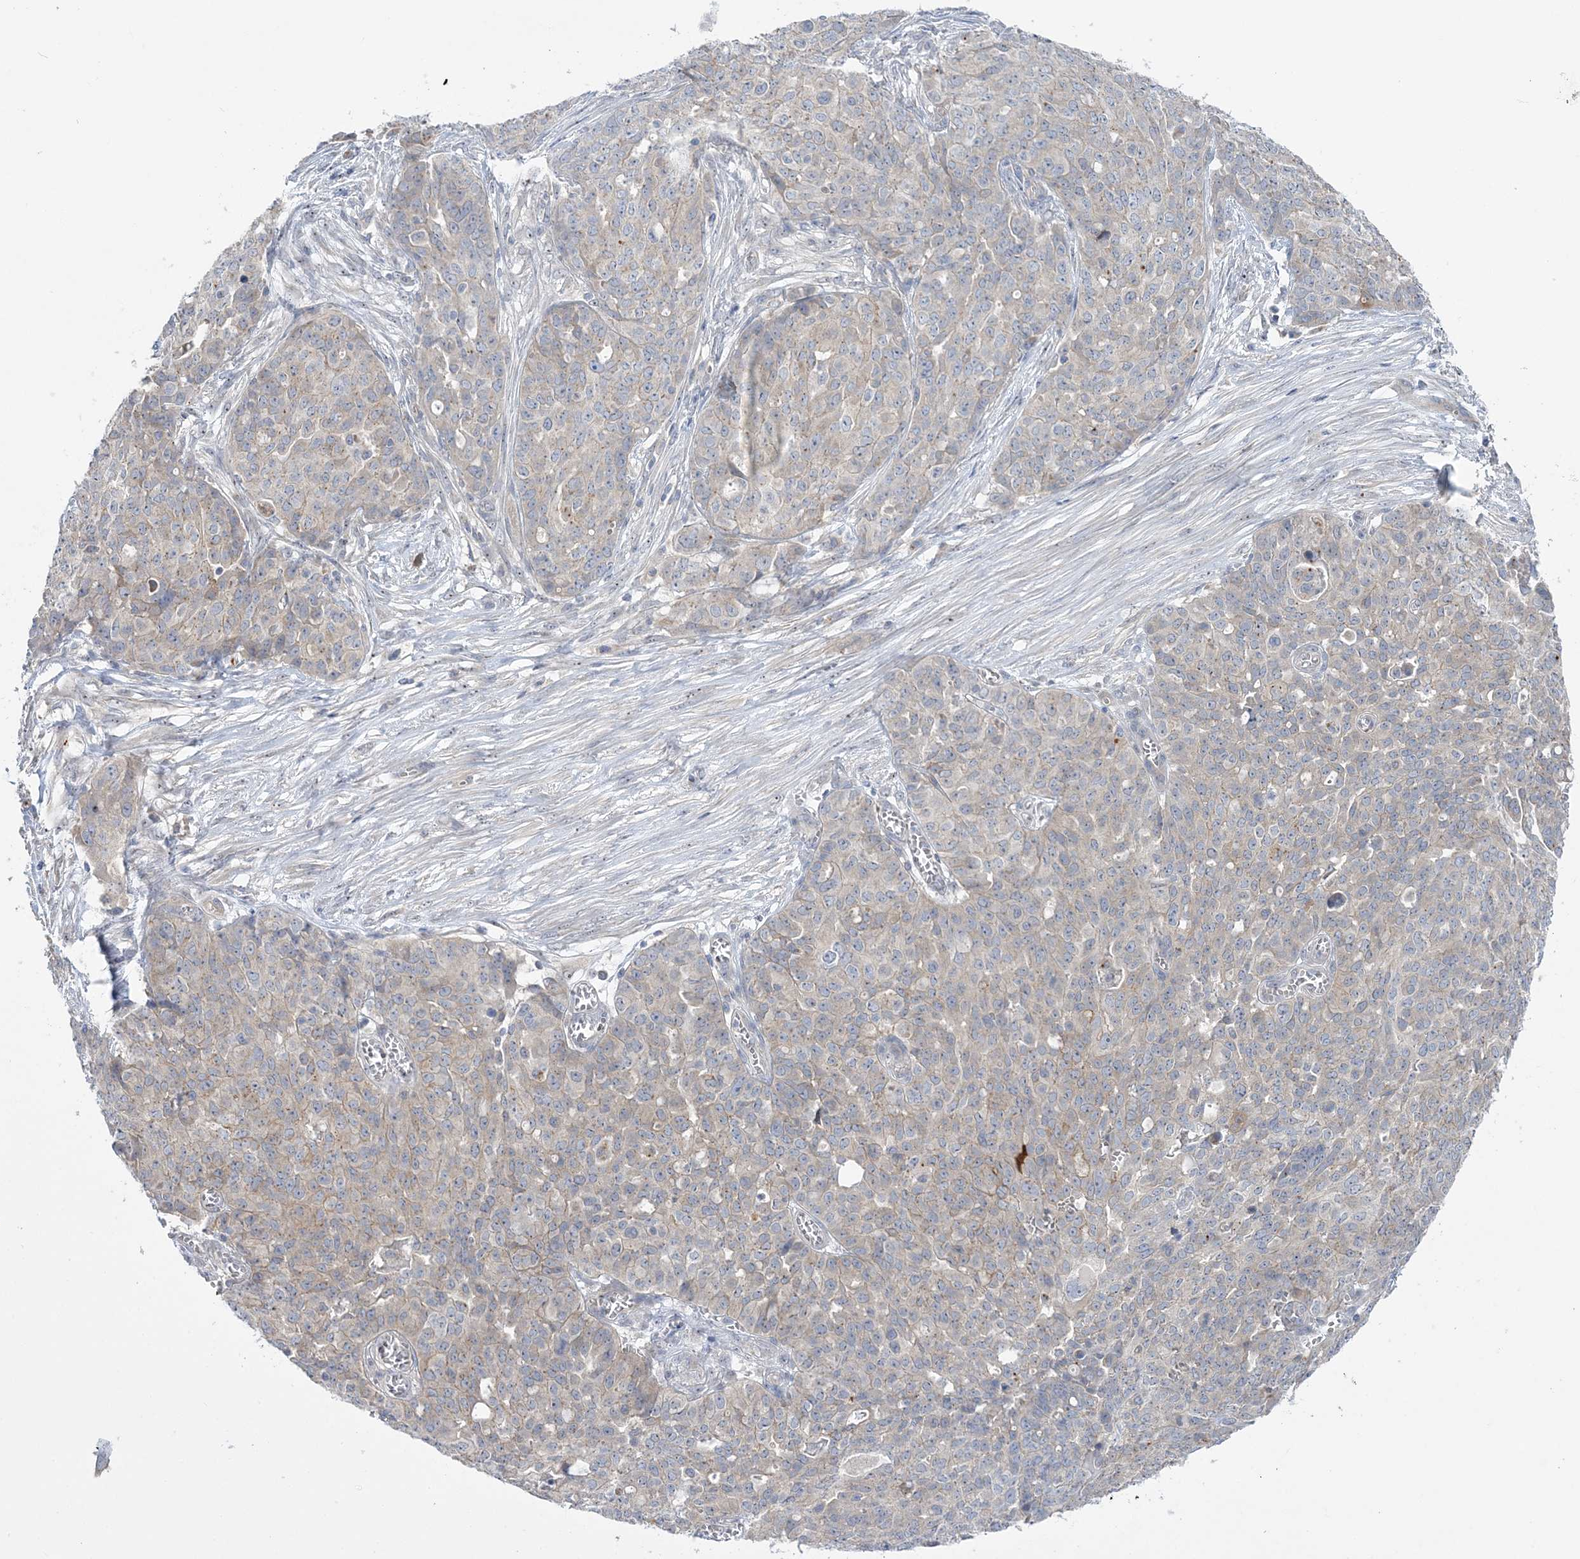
{"staining": {"intensity": "weak", "quantity": "25%-75%", "location": "cytoplasmic/membranous"}, "tissue": "ovarian cancer", "cell_type": "Tumor cells", "image_type": "cancer", "snomed": [{"axis": "morphology", "description": "Cystadenocarcinoma, serous, NOS"}, {"axis": "topography", "description": "Soft tissue"}, {"axis": "topography", "description": "Ovary"}], "caption": "Tumor cells display weak cytoplasmic/membranous expression in approximately 25%-75% of cells in ovarian serous cystadenocarcinoma.", "gene": "MMADHC", "patient": {"sex": "female", "age": 57}}